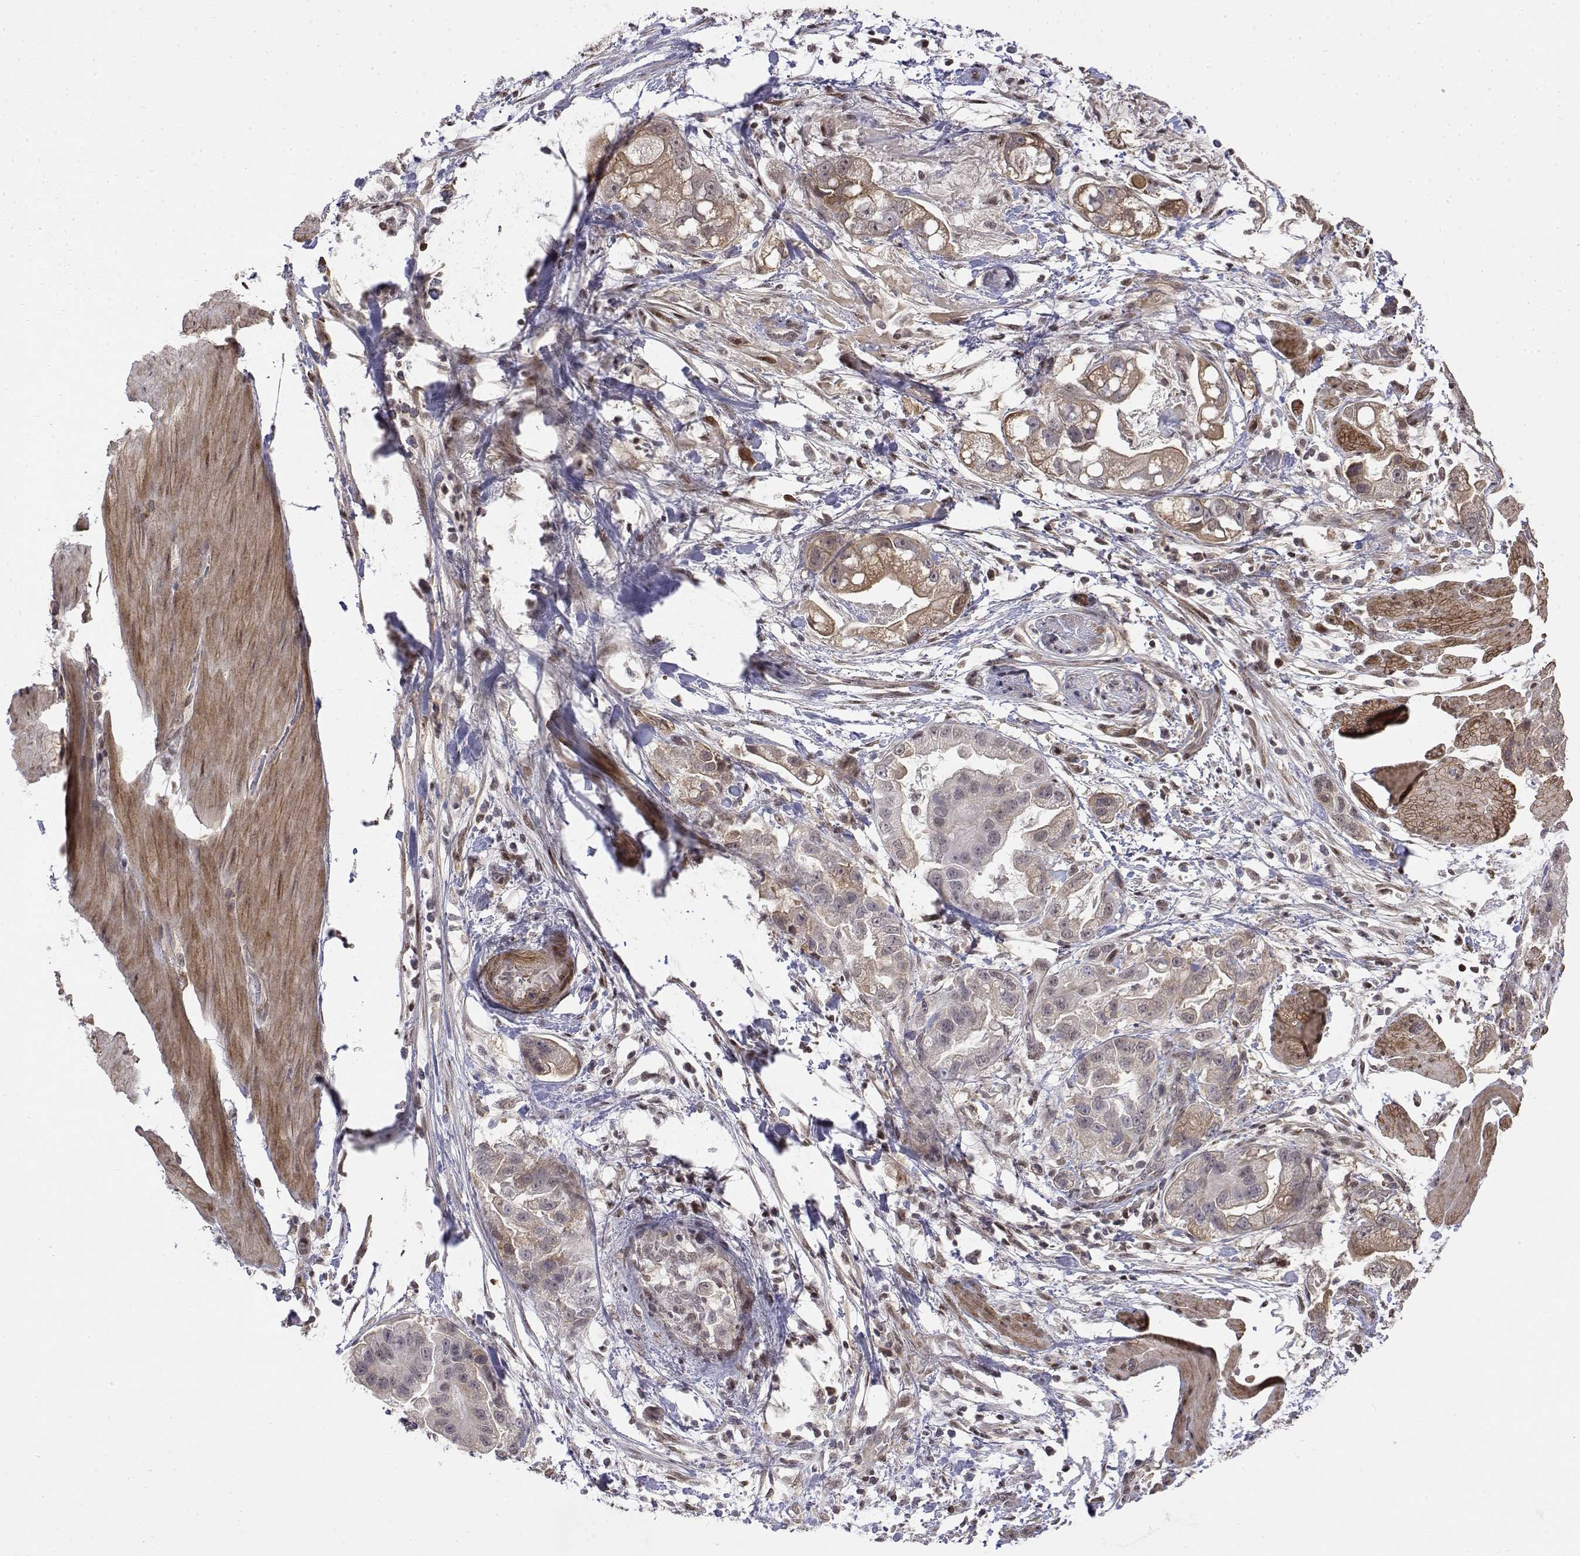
{"staining": {"intensity": "negative", "quantity": "none", "location": "none"}, "tissue": "stomach cancer", "cell_type": "Tumor cells", "image_type": "cancer", "snomed": [{"axis": "morphology", "description": "Adenocarcinoma, NOS"}, {"axis": "topography", "description": "Stomach"}], "caption": "IHC of human adenocarcinoma (stomach) exhibits no expression in tumor cells.", "gene": "ITGA7", "patient": {"sex": "male", "age": 59}}